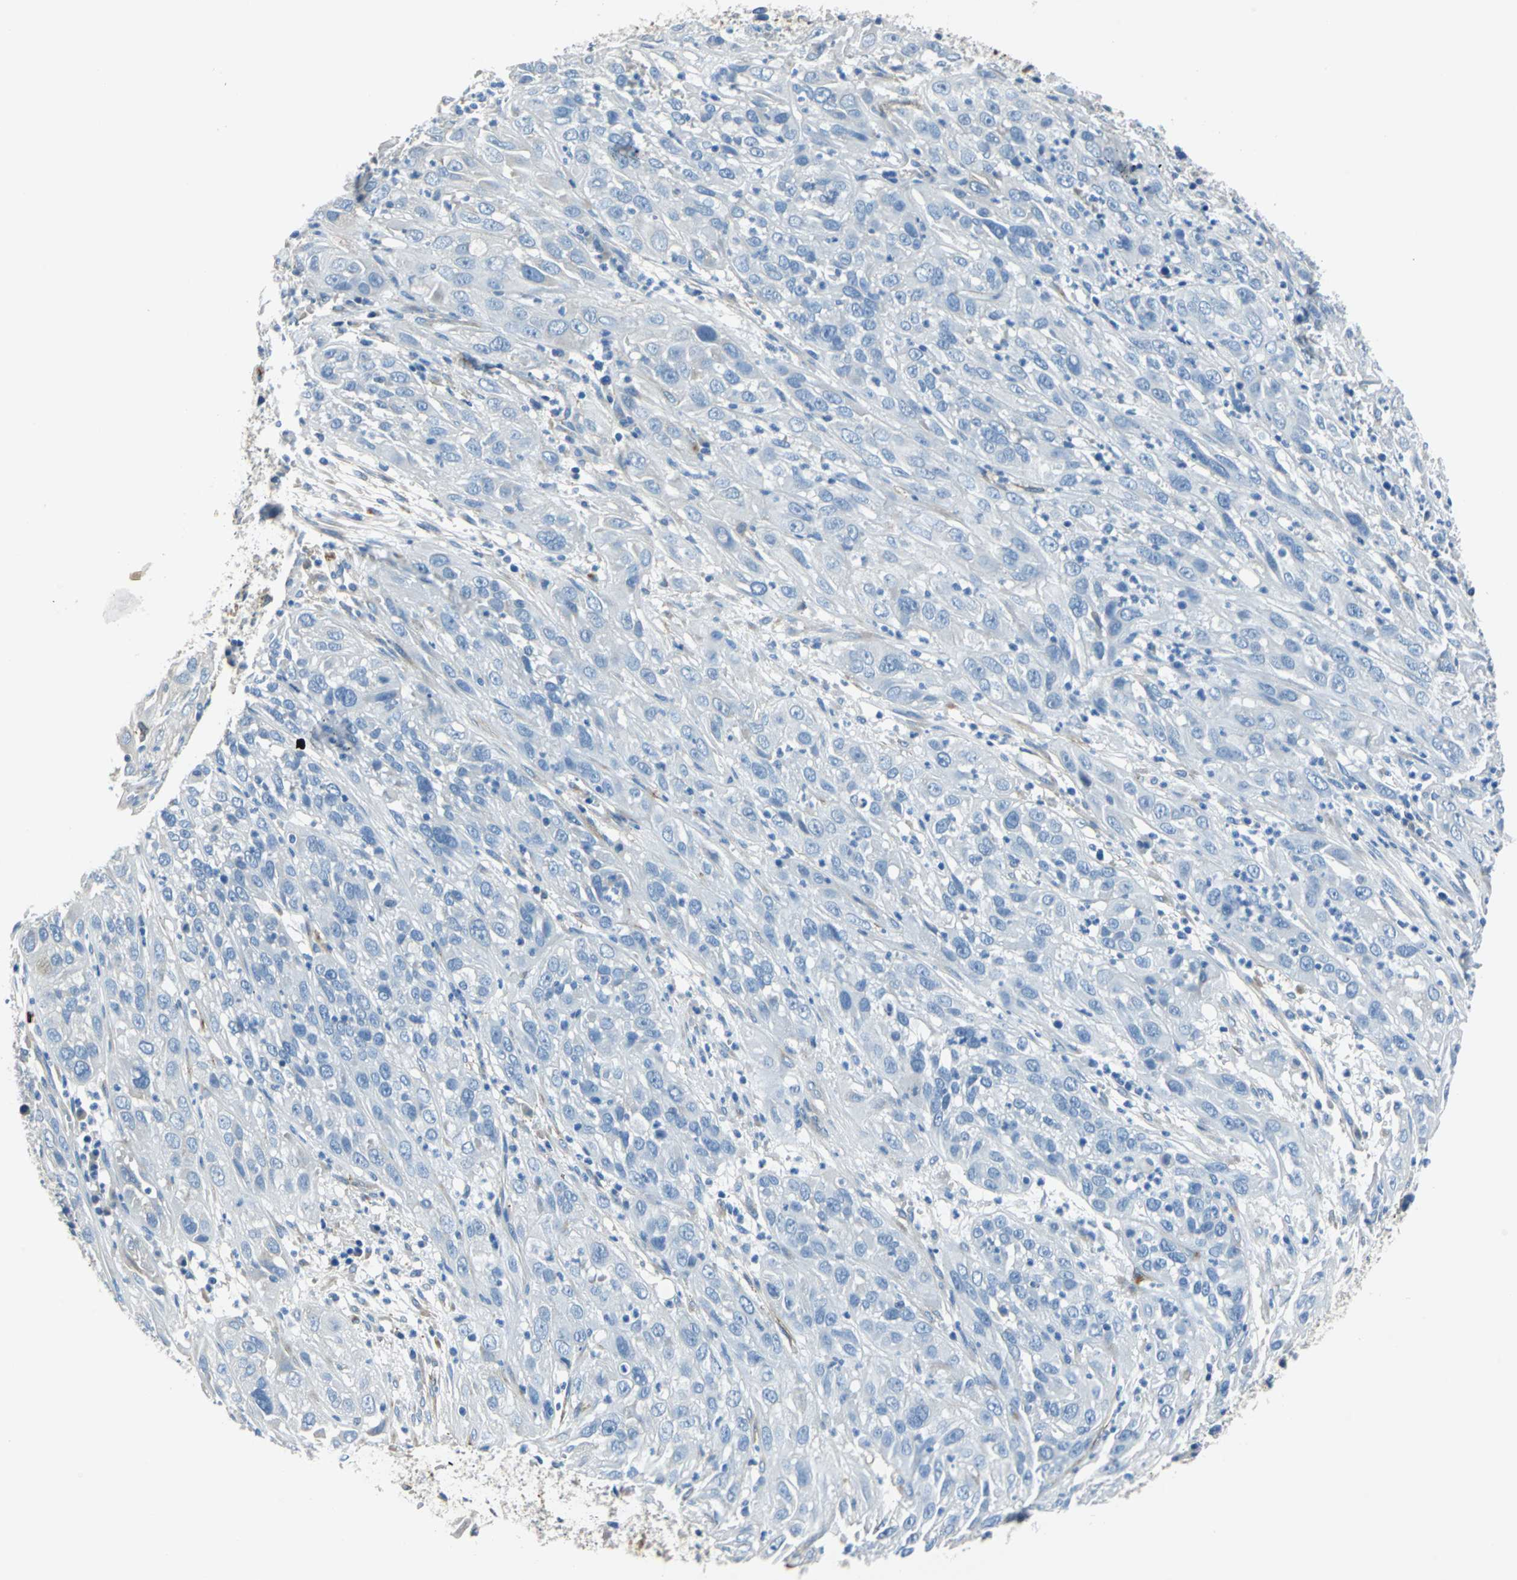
{"staining": {"intensity": "negative", "quantity": "none", "location": "none"}, "tissue": "cervical cancer", "cell_type": "Tumor cells", "image_type": "cancer", "snomed": [{"axis": "morphology", "description": "Squamous cell carcinoma, NOS"}, {"axis": "topography", "description": "Cervix"}], "caption": "Image shows no protein positivity in tumor cells of cervical cancer (squamous cell carcinoma) tissue. The staining is performed using DAB brown chromogen with nuclei counter-stained in using hematoxylin.", "gene": "AKAP12", "patient": {"sex": "female", "age": 32}}